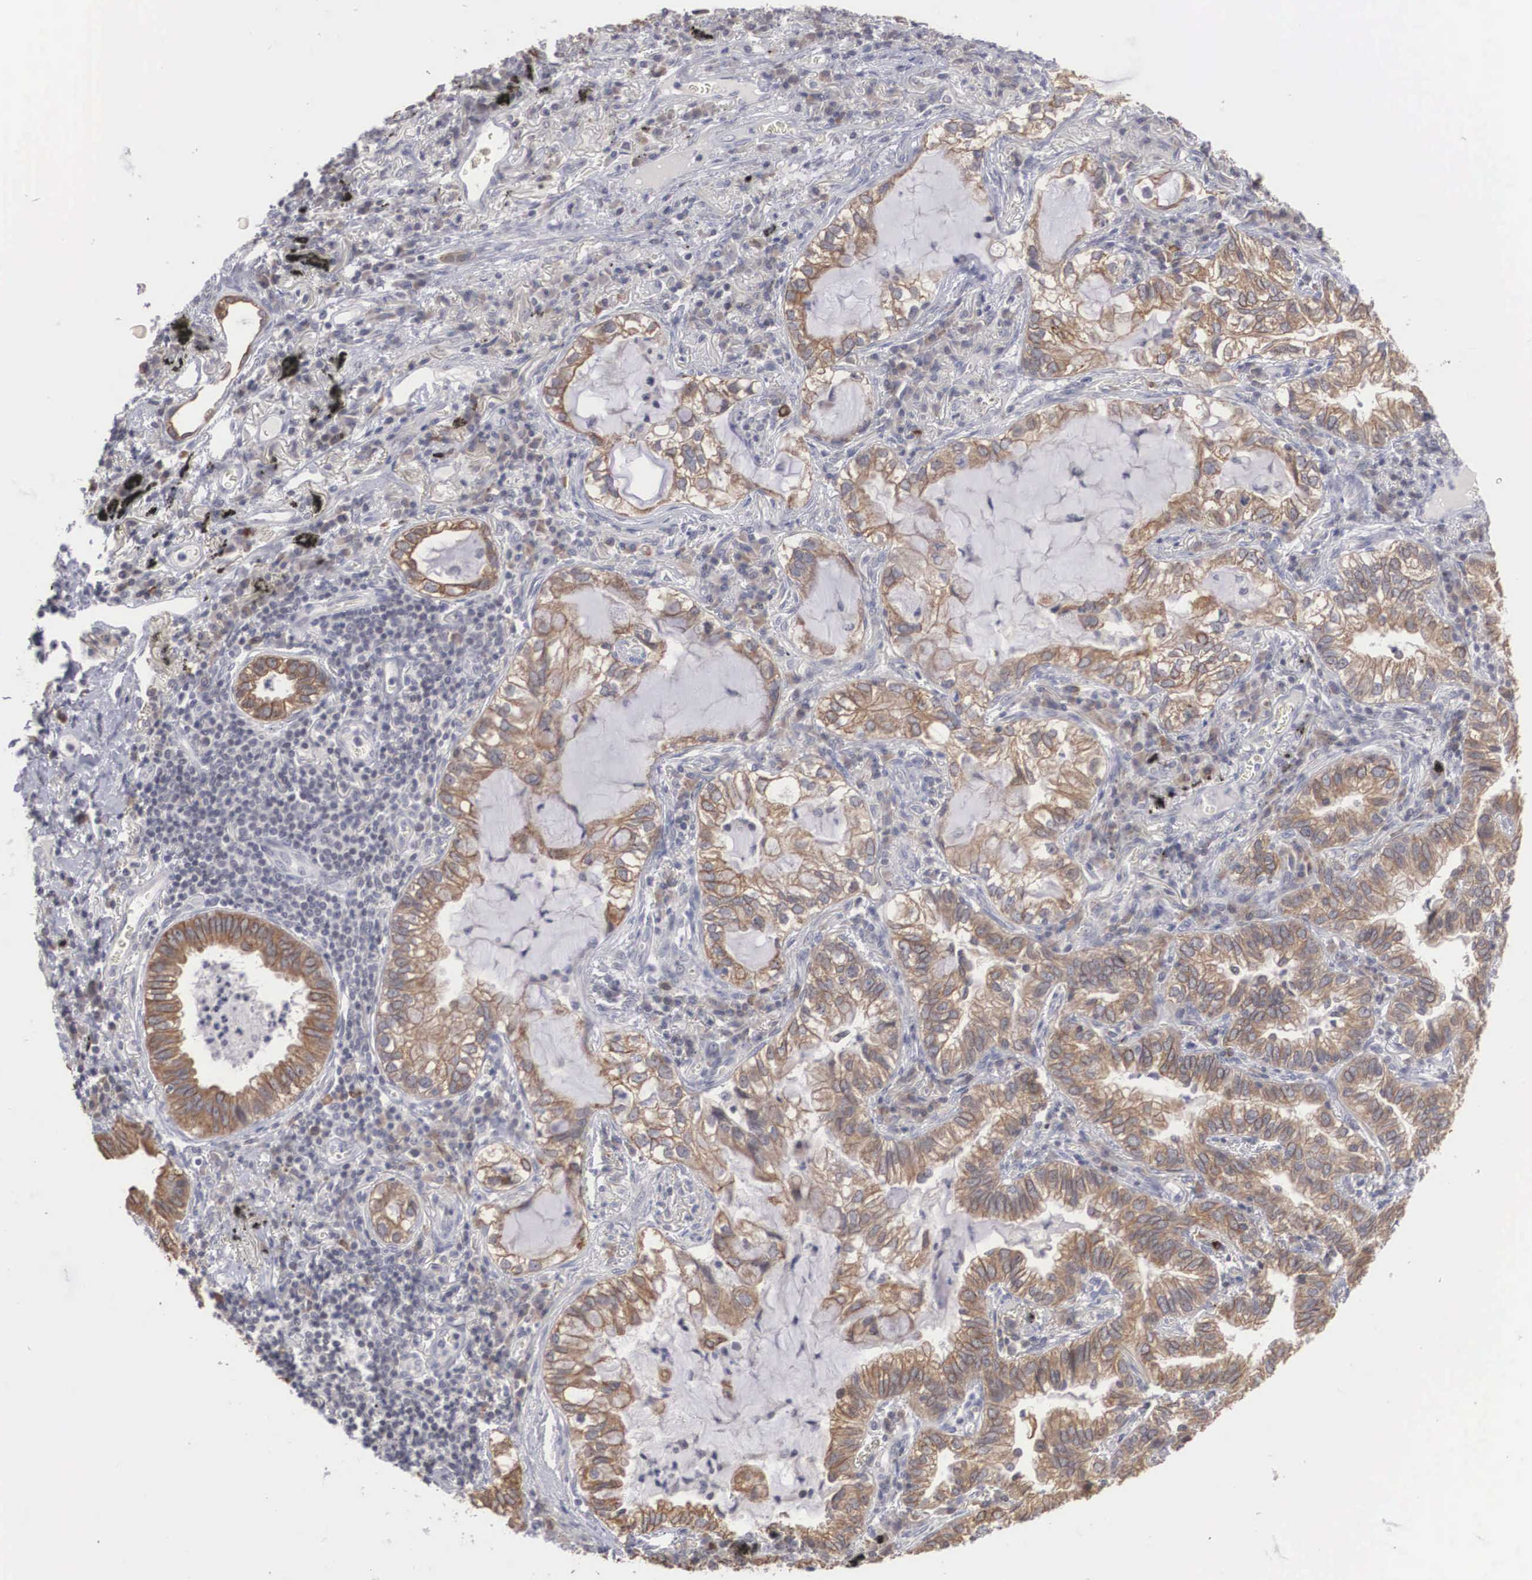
{"staining": {"intensity": "moderate", "quantity": "25%-75%", "location": "cytoplasmic/membranous"}, "tissue": "lung cancer", "cell_type": "Tumor cells", "image_type": "cancer", "snomed": [{"axis": "morphology", "description": "Adenocarcinoma, NOS"}, {"axis": "topography", "description": "Lung"}], "caption": "Immunohistochemical staining of human adenocarcinoma (lung) demonstrates medium levels of moderate cytoplasmic/membranous protein positivity in about 25%-75% of tumor cells.", "gene": "WDR89", "patient": {"sex": "female", "age": 50}}